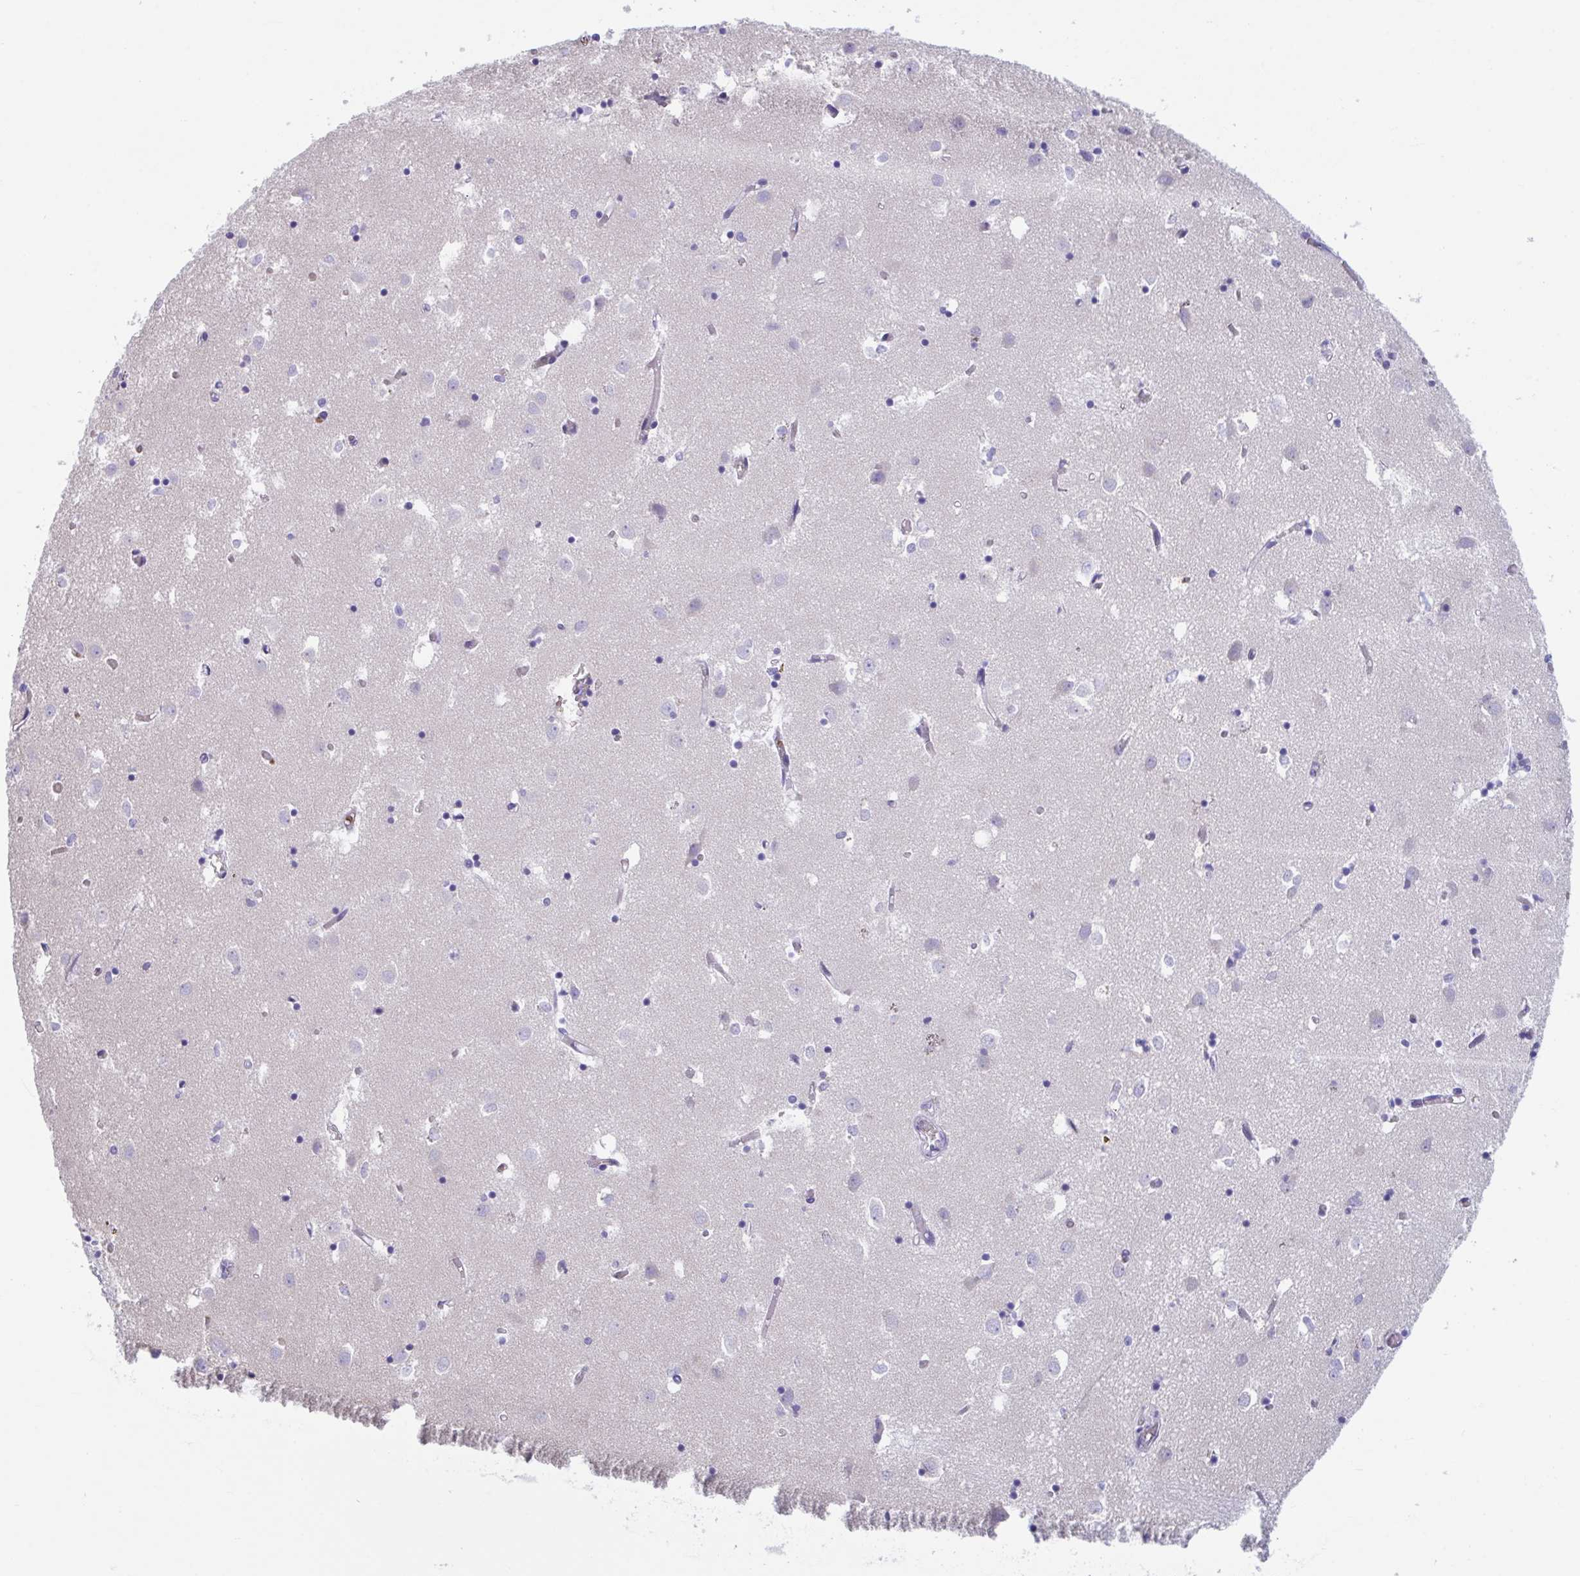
{"staining": {"intensity": "negative", "quantity": "none", "location": "none"}, "tissue": "caudate", "cell_type": "Glial cells", "image_type": "normal", "snomed": [{"axis": "morphology", "description": "Normal tissue, NOS"}, {"axis": "topography", "description": "Lateral ventricle wall"}], "caption": "High magnification brightfield microscopy of normal caudate stained with DAB (3,3'-diaminobenzidine) (brown) and counterstained with hematoxylin (blue): glial cells show no significant staining. (DAB (3,3'-diaminobenzidine) immunohistochemistry (IHC) visualized using brightfield microscopy, high magnification).", "gene": "TTC30A", "patient": {"sex": "male", "age": 70}}